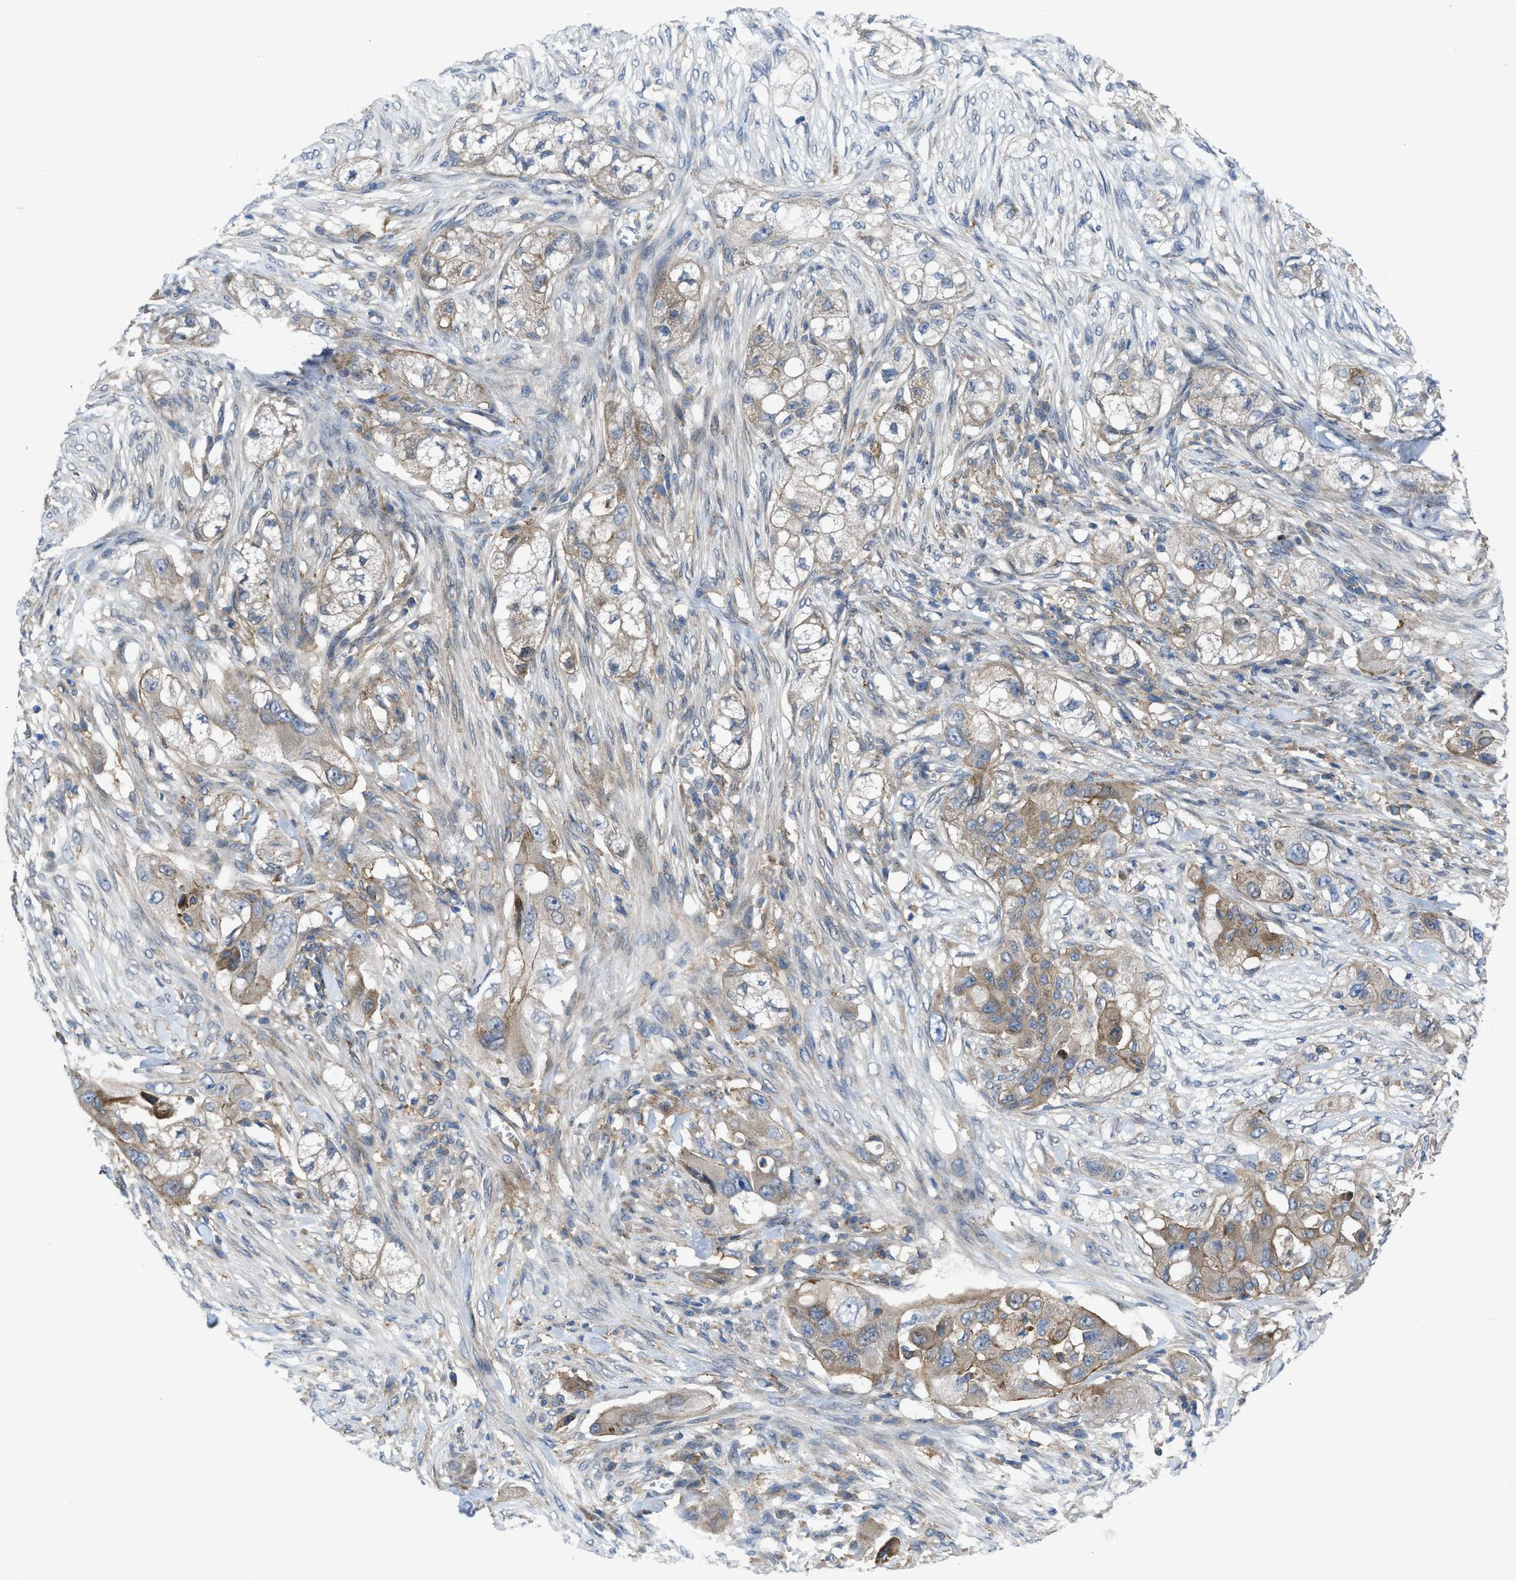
{"staining": {"intensity": "moderate", "quantity": "25%-75%", "location": "cytoplasmic/membranous"}, "tissue": "pancreatic cancer", "cell_type": "Tumor cells", "image_type": "cancer", "snomed": [{"axis": "morphology", "description": "Adenocarcinoma, NOS"}, {"axis": "topography", "description": "Pancreas"}], "caption": "Immunohistochemical staining of pancreatic adenocarcinoma reveals medium levels of moderate cytoplasmic/membranous expression in about 25%-75% of tumor cells.", "gene": "MYO18A", "patient": {"sex": "female", "age": 78}}